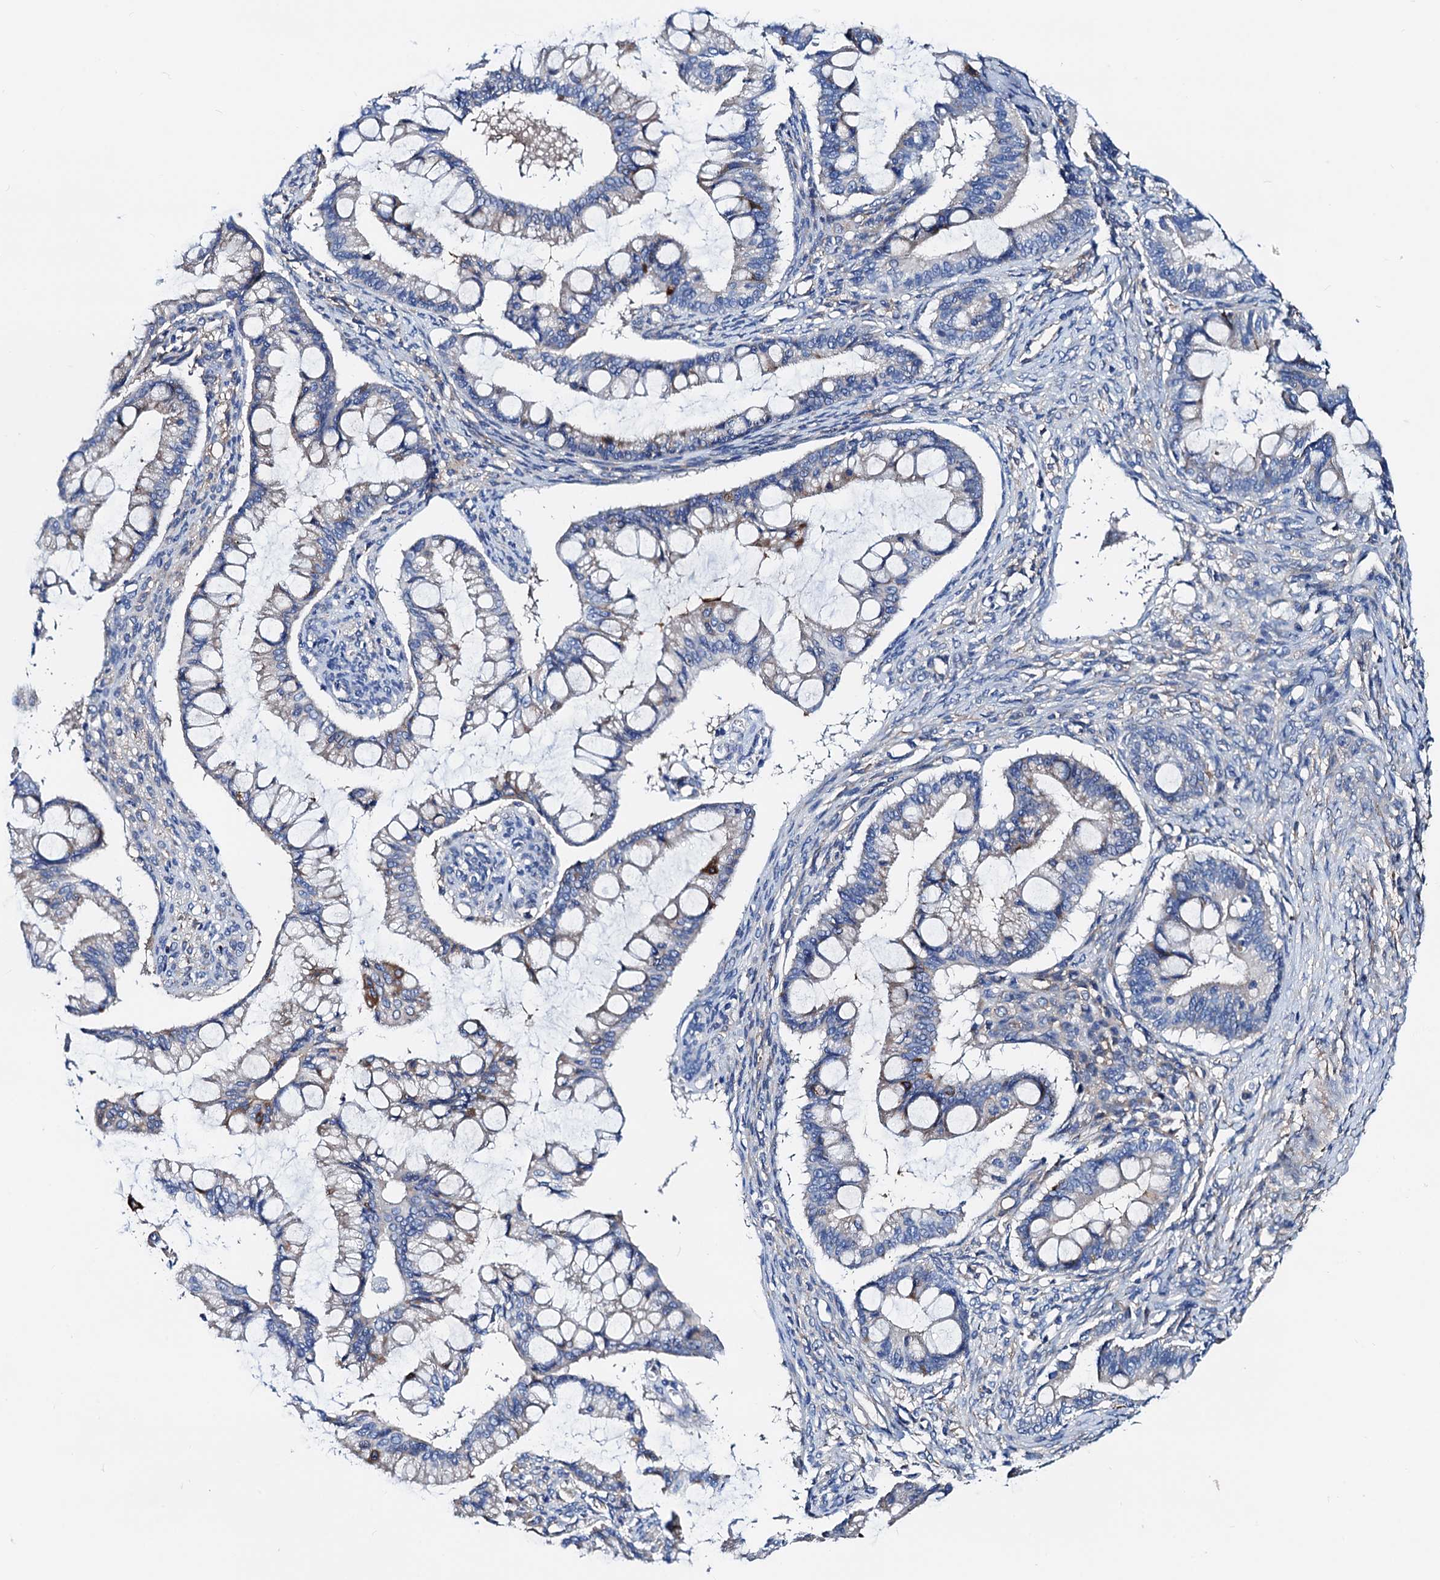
{"staining": {"intensity": "weak", "quantity": "<25%", "location": "cytoplasmic/membranous"}, "tissue": "ovarian cancer", "cell_type": "Tumor cells", "image_type": "cancer", "snomed": [{"axis": "morphology", "description": "Cystadenocarcinoma, mucinous, NOS"}, {"axis": "topography", "description": "Ovary"}], "caption": "This histopathology image is of ovarian cancer stained with IHC to label a protein in brown with the nuclei are counter-stained blue. There is no expression in tumor cells.", "gene": "GCOM1", "patient": {"sex": "female", "age": 73}}